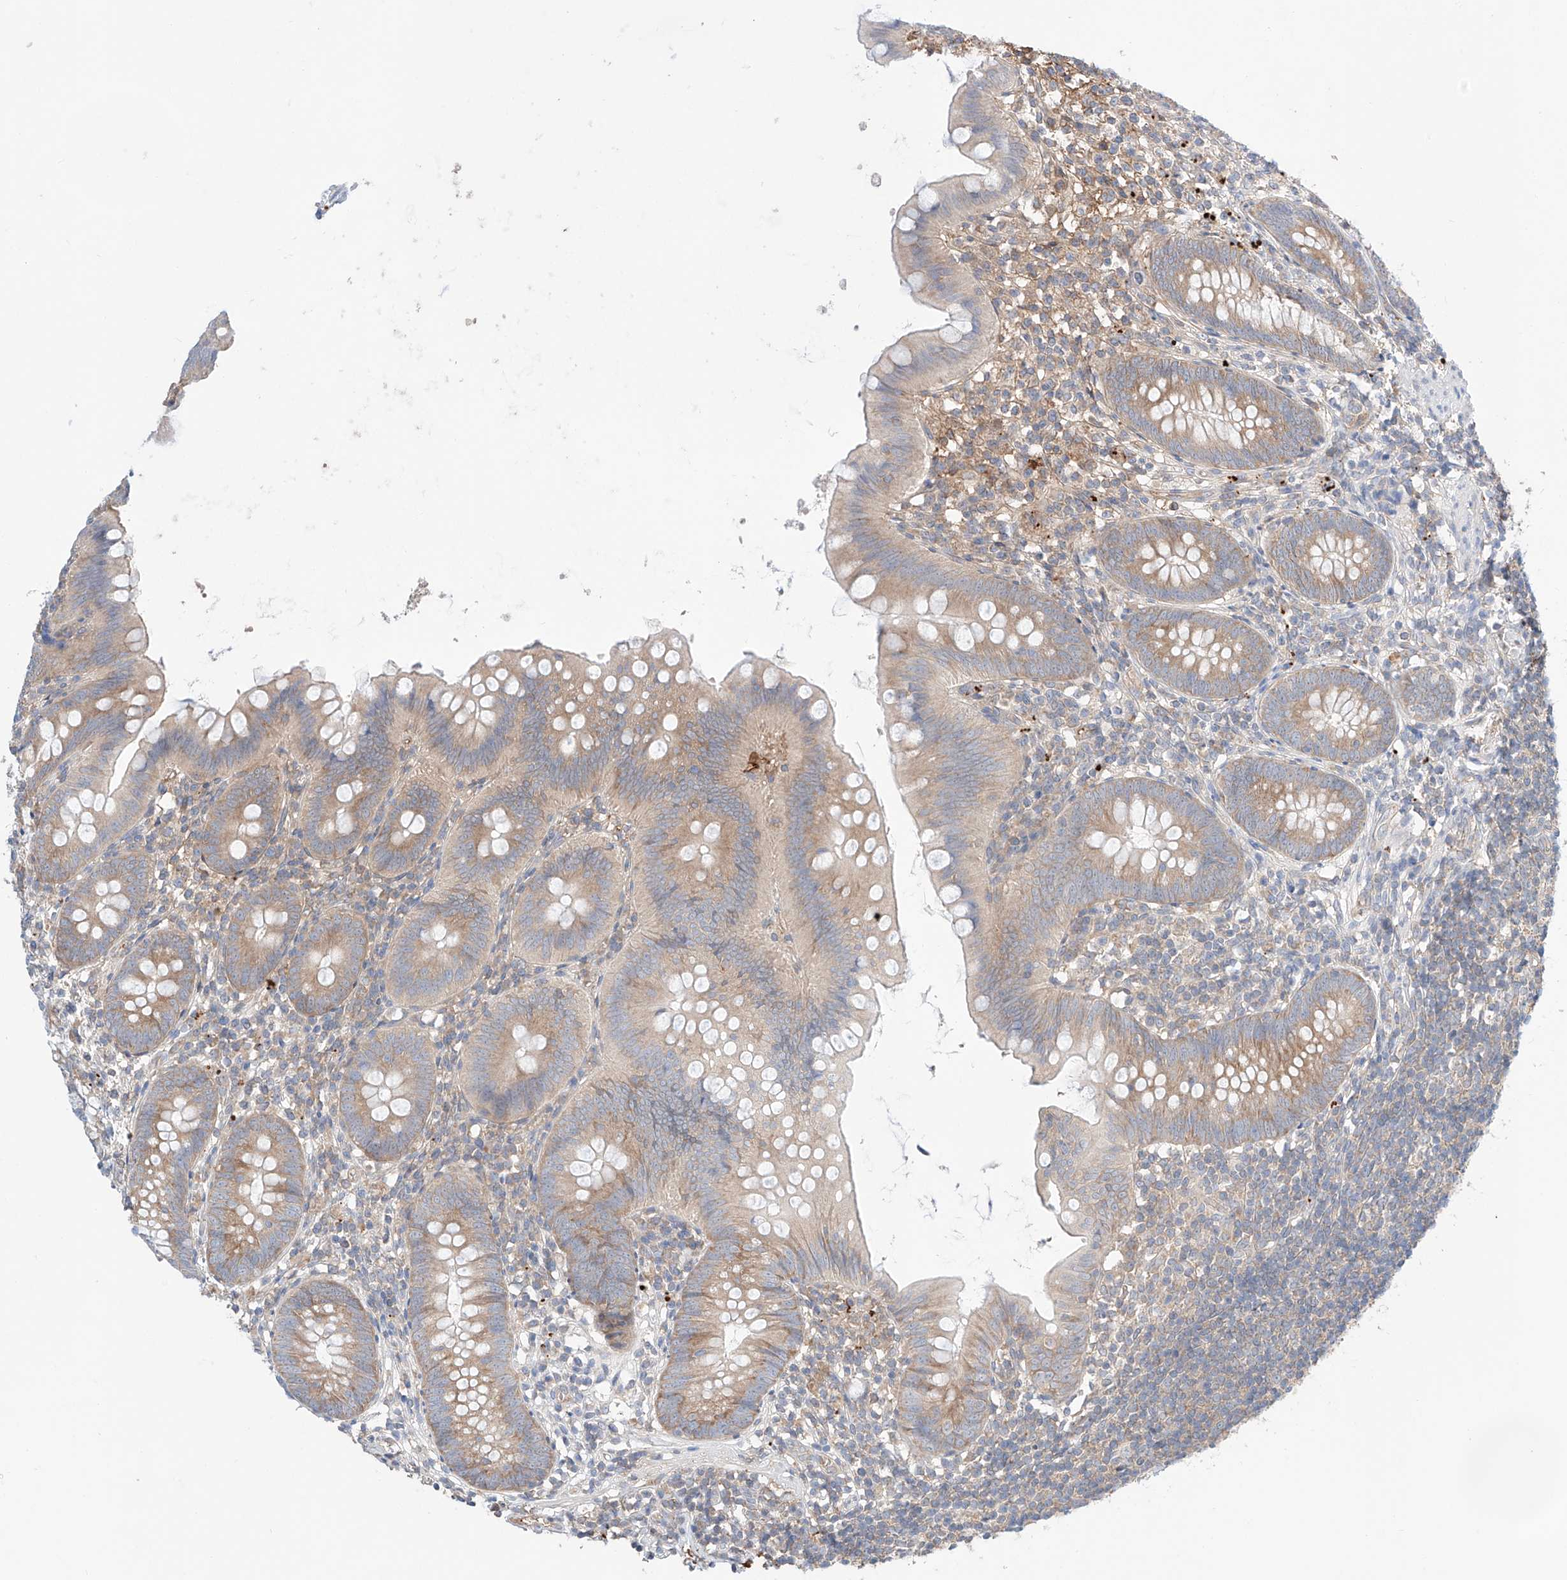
{"staining": {"intensity": "weak", "quantity": "25%-75%", "location": "cytoplasmic/membranous"}, "tissue": "appendix", "cell_type": "Glandular cells", "image_type": "normal", "snomed": [{"axis": "morphology", "description": "Normal tissue, NOS"}, {"axis": "topography", "description": "Appendix"}], "caption": "Immunohistochemical staining of benign appendix reveals low levels of weak cytoplasmic/membranous positivity in approximately 25%-75% of glandular cells. (IHC, brightfield microscopy, high magnification).", "gene": "PGGT1B", "patient": {"sex": "female", "age": 62}}